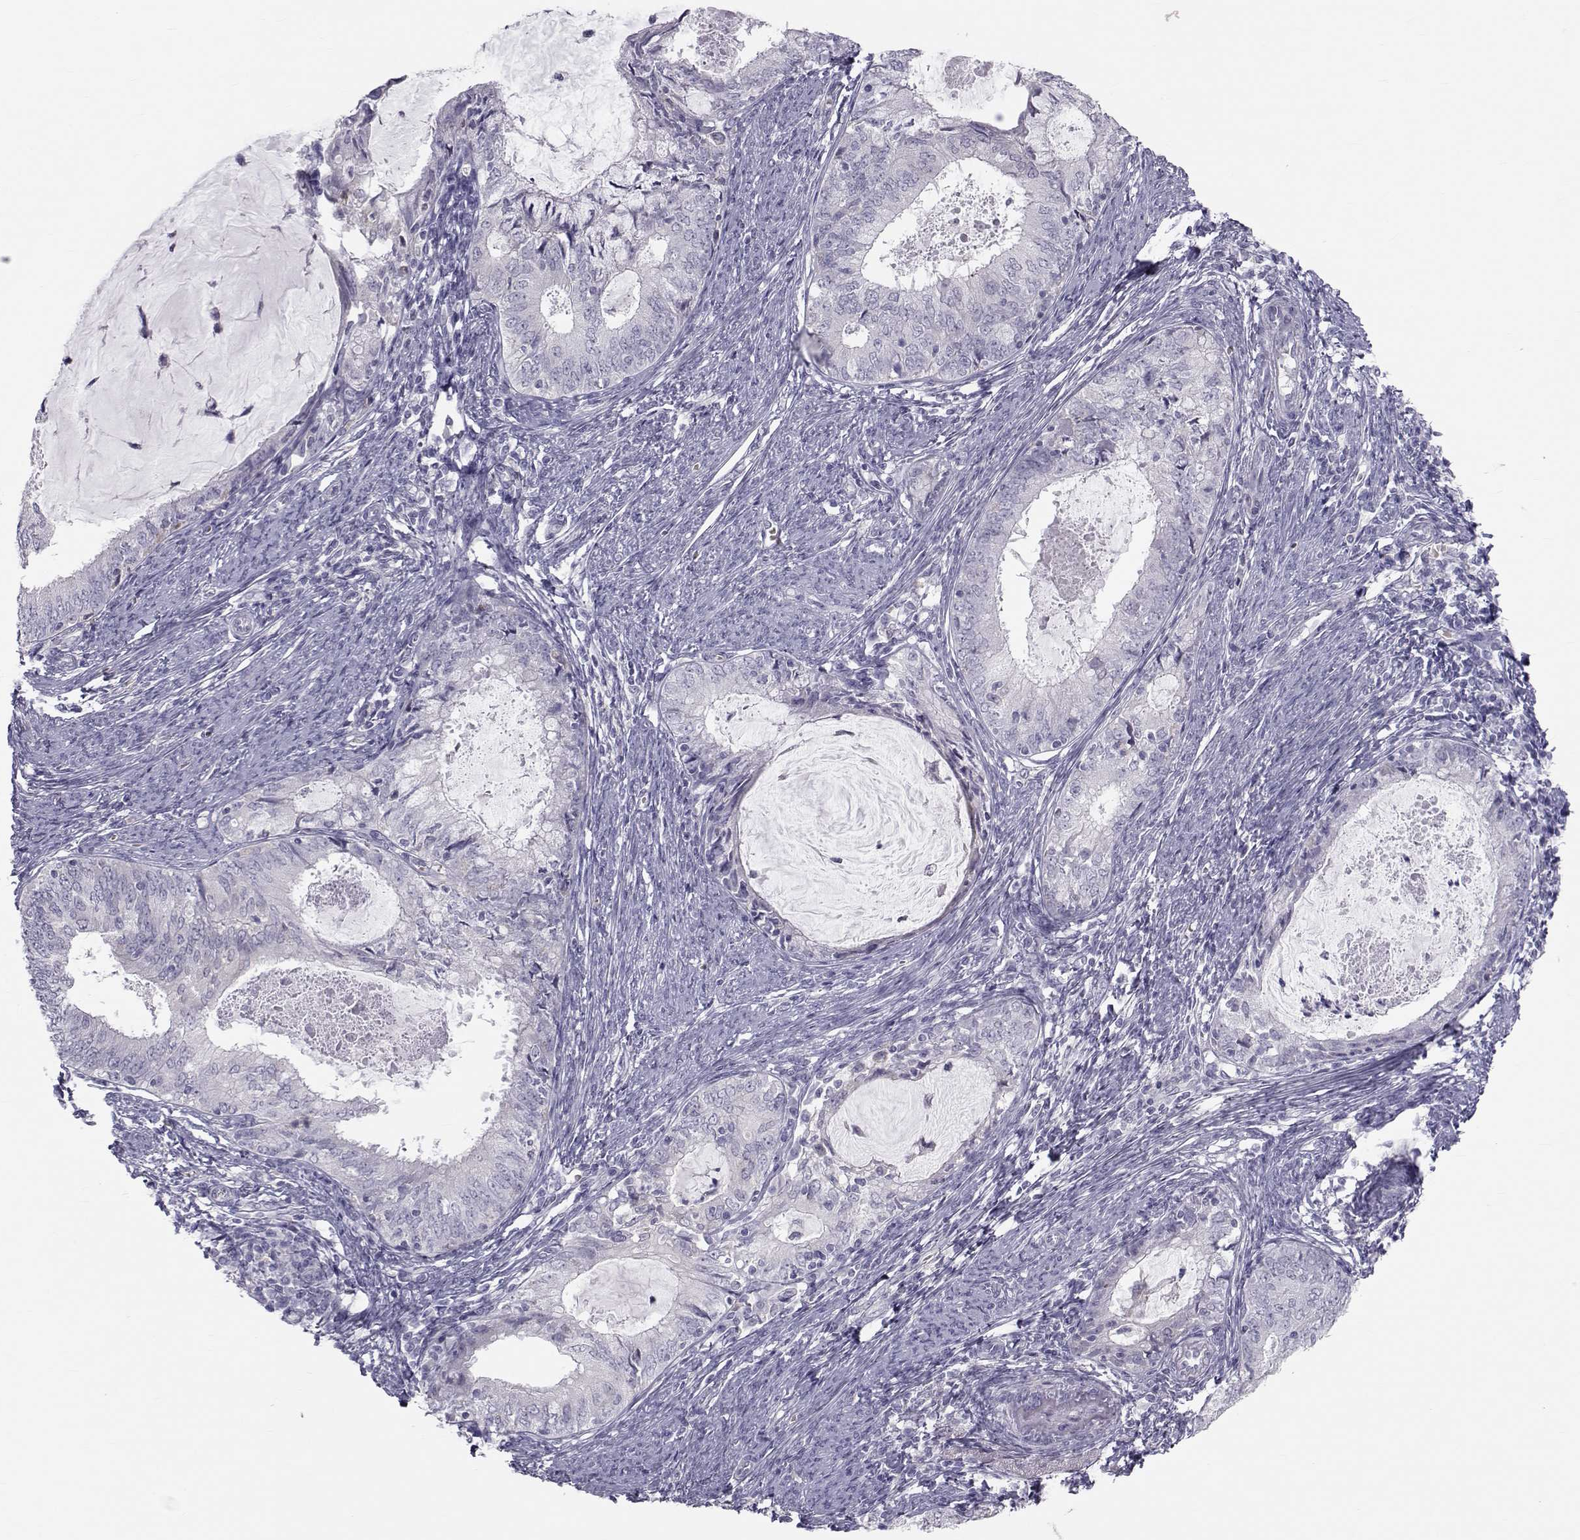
{"staining": {"intensity": "negative", "quantity": "none", "location": "none"}, "tissue": "endometrial cancer", "cell_type": "Tumor cells", "image_type": "cancer", "snomed": [{"axis": "morphology", "description": "Adenocarcinoma, NOS"}, {"axis": "topography", "description": "Endometrium"}], "caption": "A high-resolution histopathology image shows immunohistochemistry (IHC) staining of adenocarcinoma (endometrial), which displays no significant staining in tumor cells. (Brightfield microscopy of DAB immunohistochemistry at high magnification).", "gene": "GARIN3", "patient": {"sex": "female", "age": 57}}